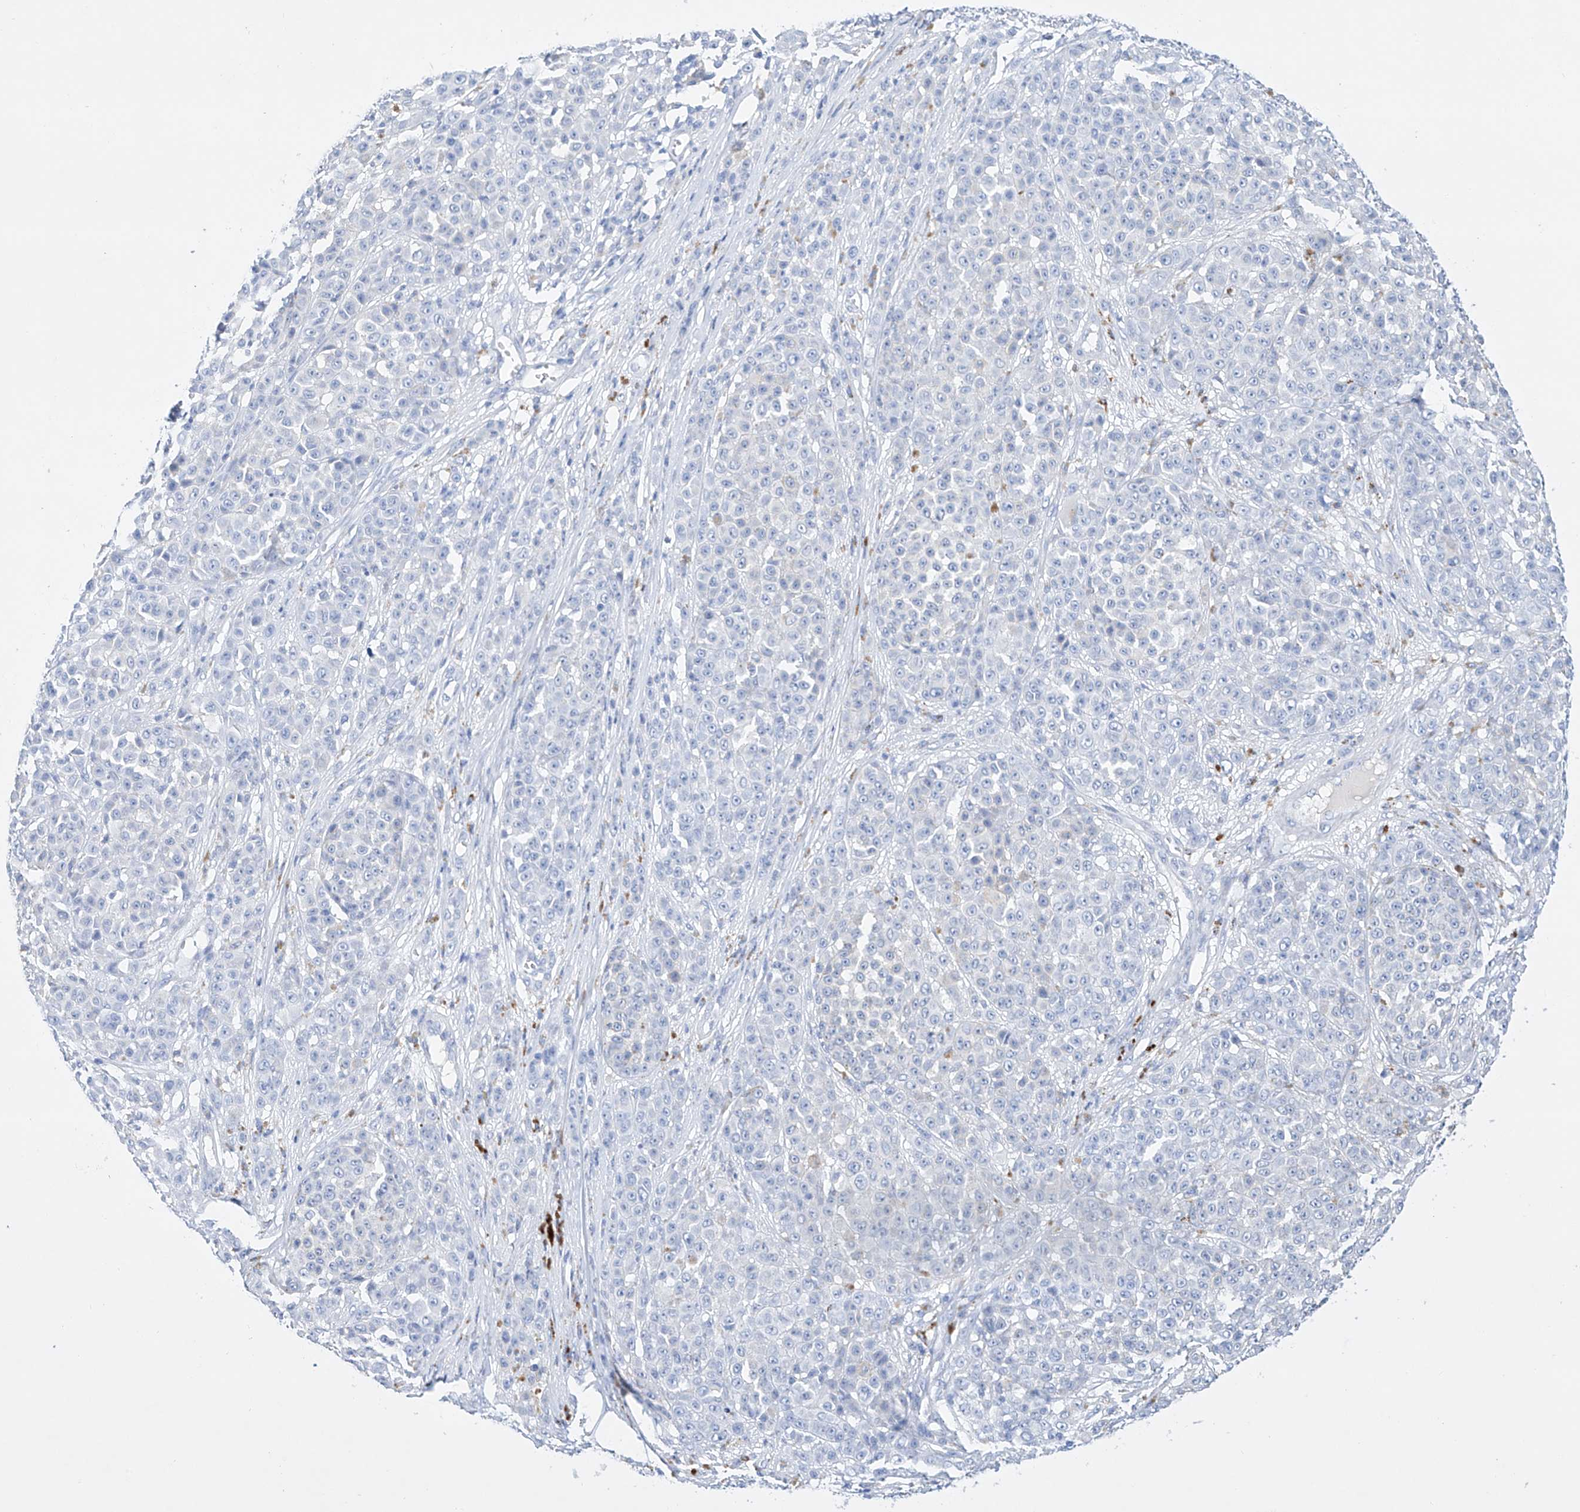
{"staining": {"intensity": "negative", "quantity": "none", "location": "none"}, "tissue": "melanoma", "cell_type": "Tumor cells", "image_type": "cancer", "snomed": [{"axis": "morphology", "description": "Malignant melanoma, NOS"}, {"axis": "topography", "description": "Skin"}], "caption": "DAB (3,3'-diaminobenzidine) immunohistochemical staining of human melanoma displays no significant expression in tumor cells.", "gene": "LURAP1", "patient": {"sex": "female", "age": 94}}